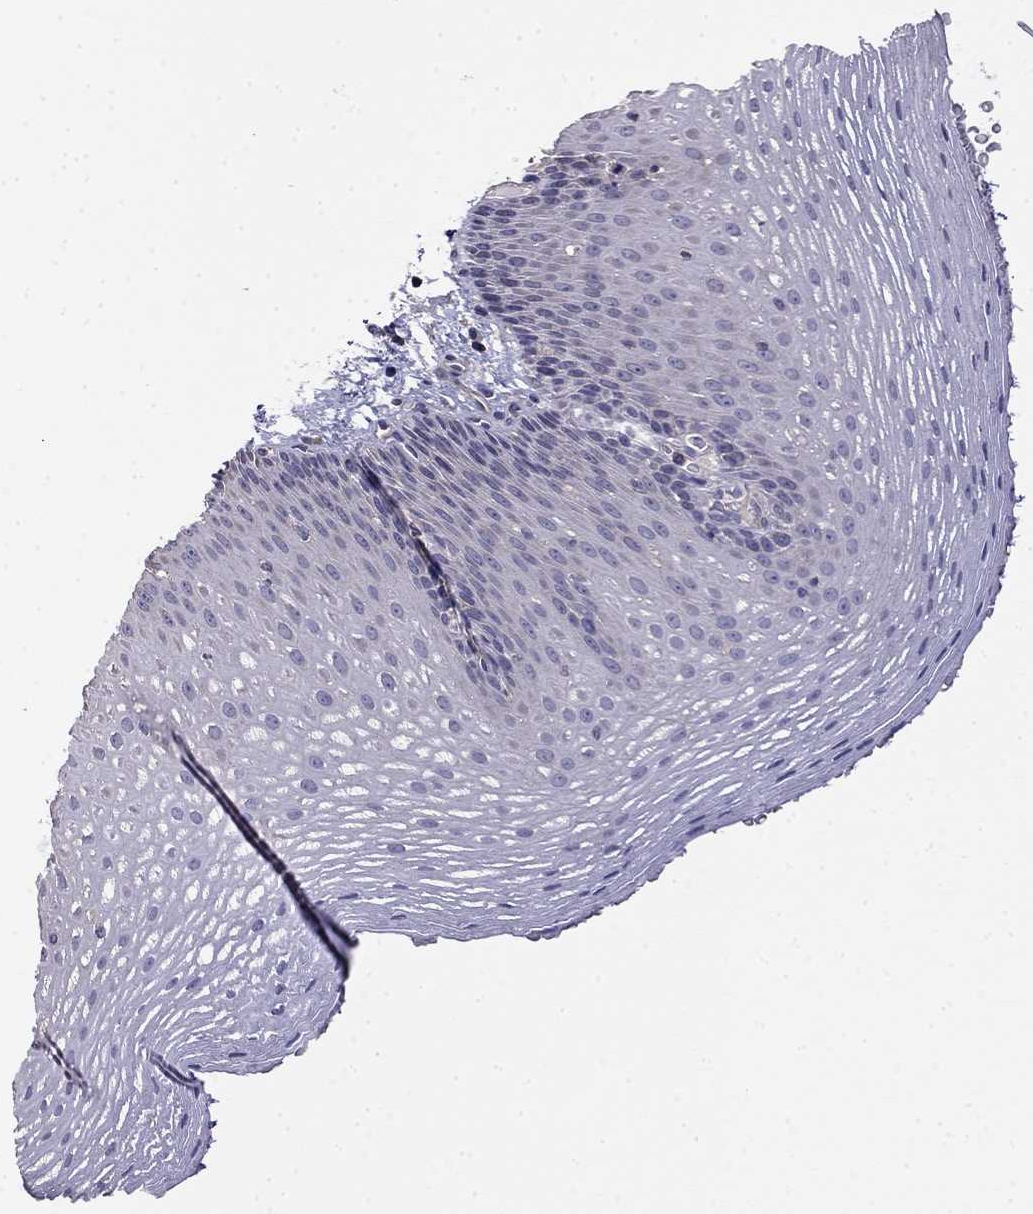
{"staining": {"intensity": "negative", "quantity": "none", "location": "none"}, "tissue": "esophagus", "cell_type": "Squamous epithelial cells", "image_type": "normal", "snomed": [{"axis": "morphology", "description": "Normal tissue, NOS"}, {"axis": "topography", "description": "Esophagus"}], "caption": "Photomicrograph shows no protein positivity in squamous epithelial cells of normal esophagus.", "gene": "GUCA1B", "patient": {"sex": "male", "age": 76}}